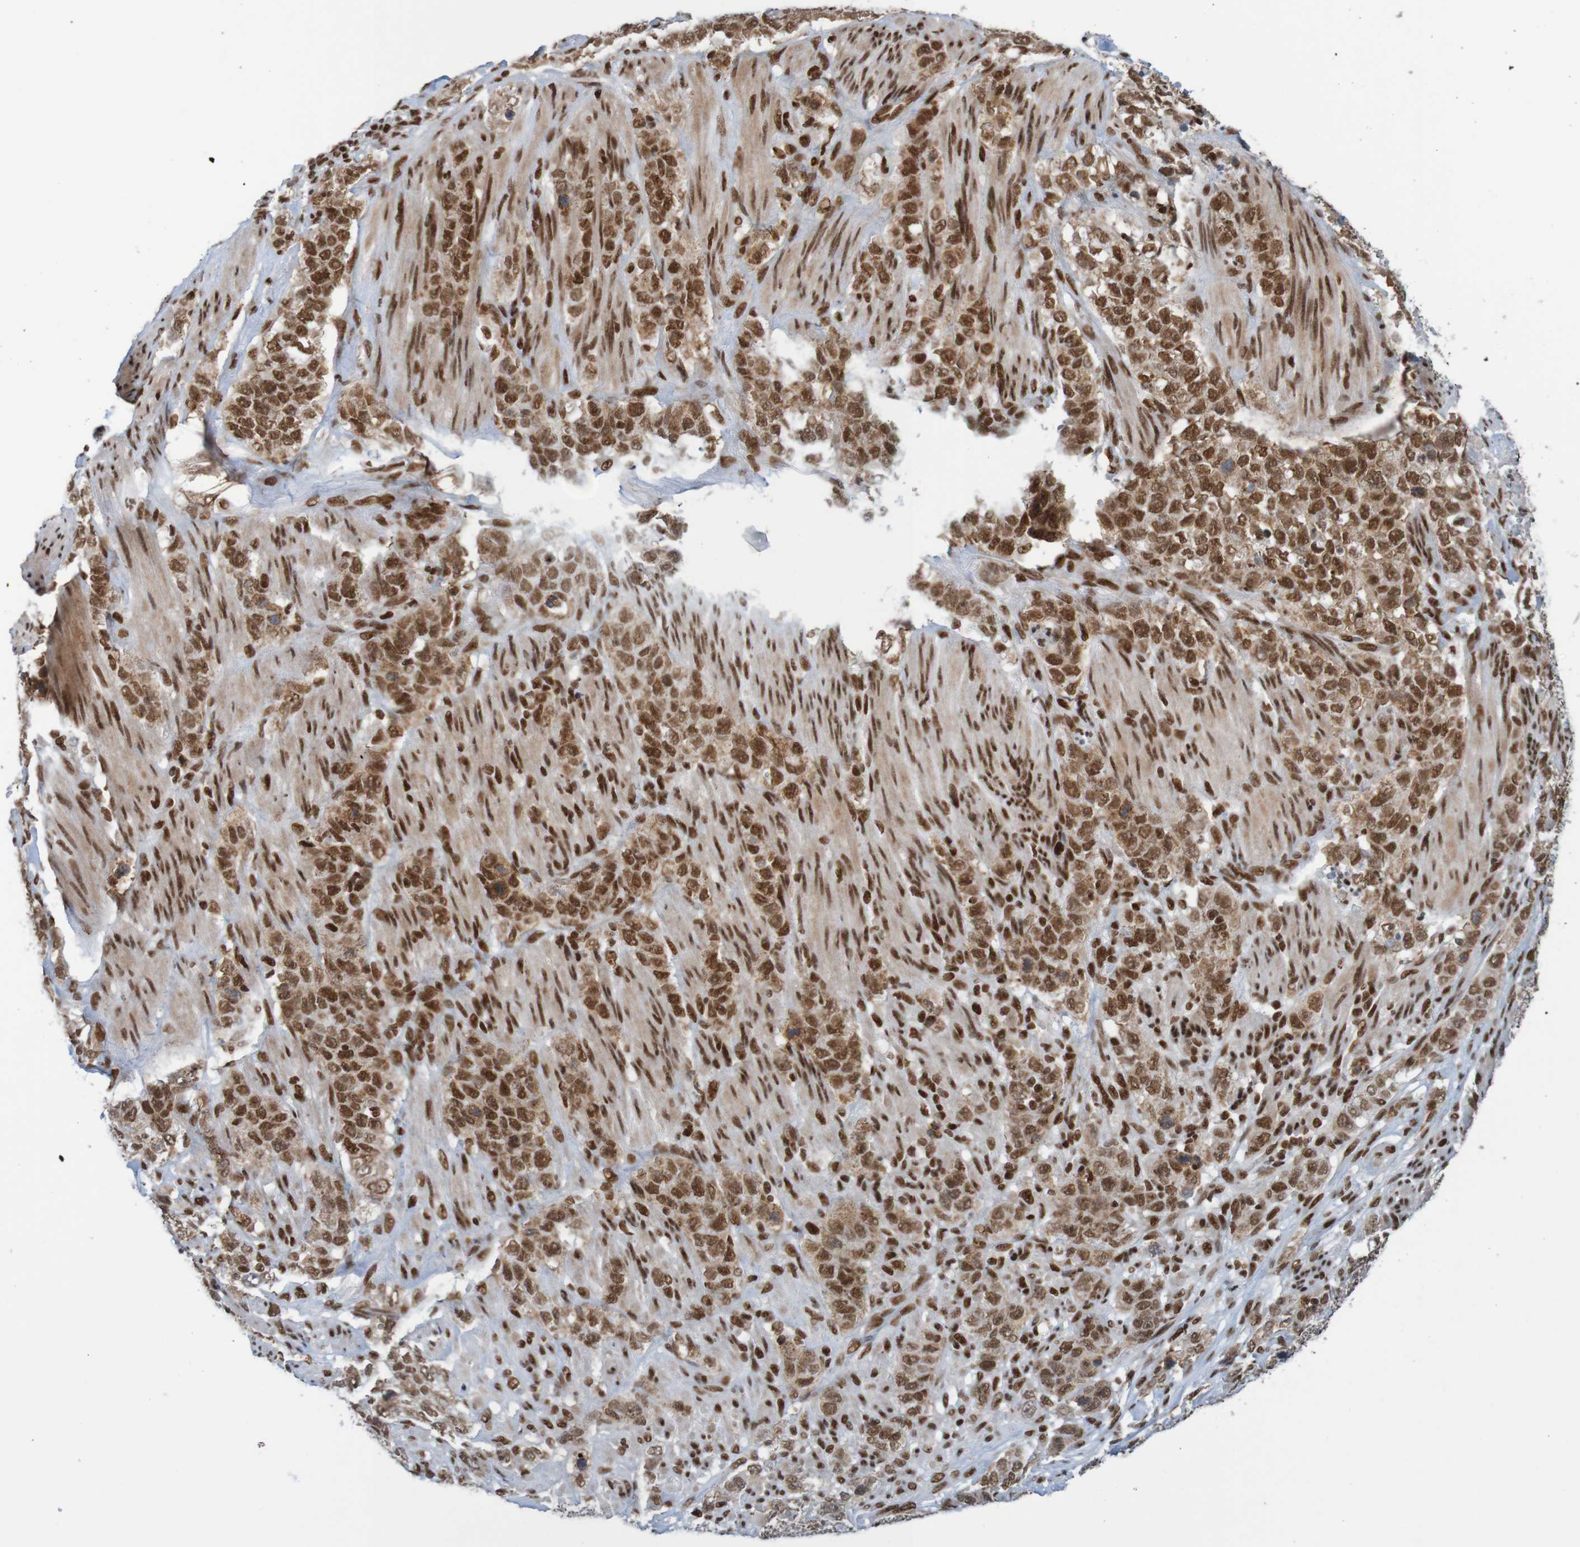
{"staining": {"intensity": "strong", "quantity": ">75%", "location": "nuclear"}, "tissue": "stomach cancer", "cell_type": "Tumor cells", "image_type": "cancer", "snomed": [{"axis": "morphology", "description": "Adenocarcinoma, NOS"}, {"axis": "topography", "description": "Stomach"}], "caption": "Approximately >75% of tumor cells in human stomach cancer reveal strong nuclear protein positivity as visualized by brown immunohistochemical staining.", "gene": "THRAP3", "patient": {"sex": "male", "age": 48}}